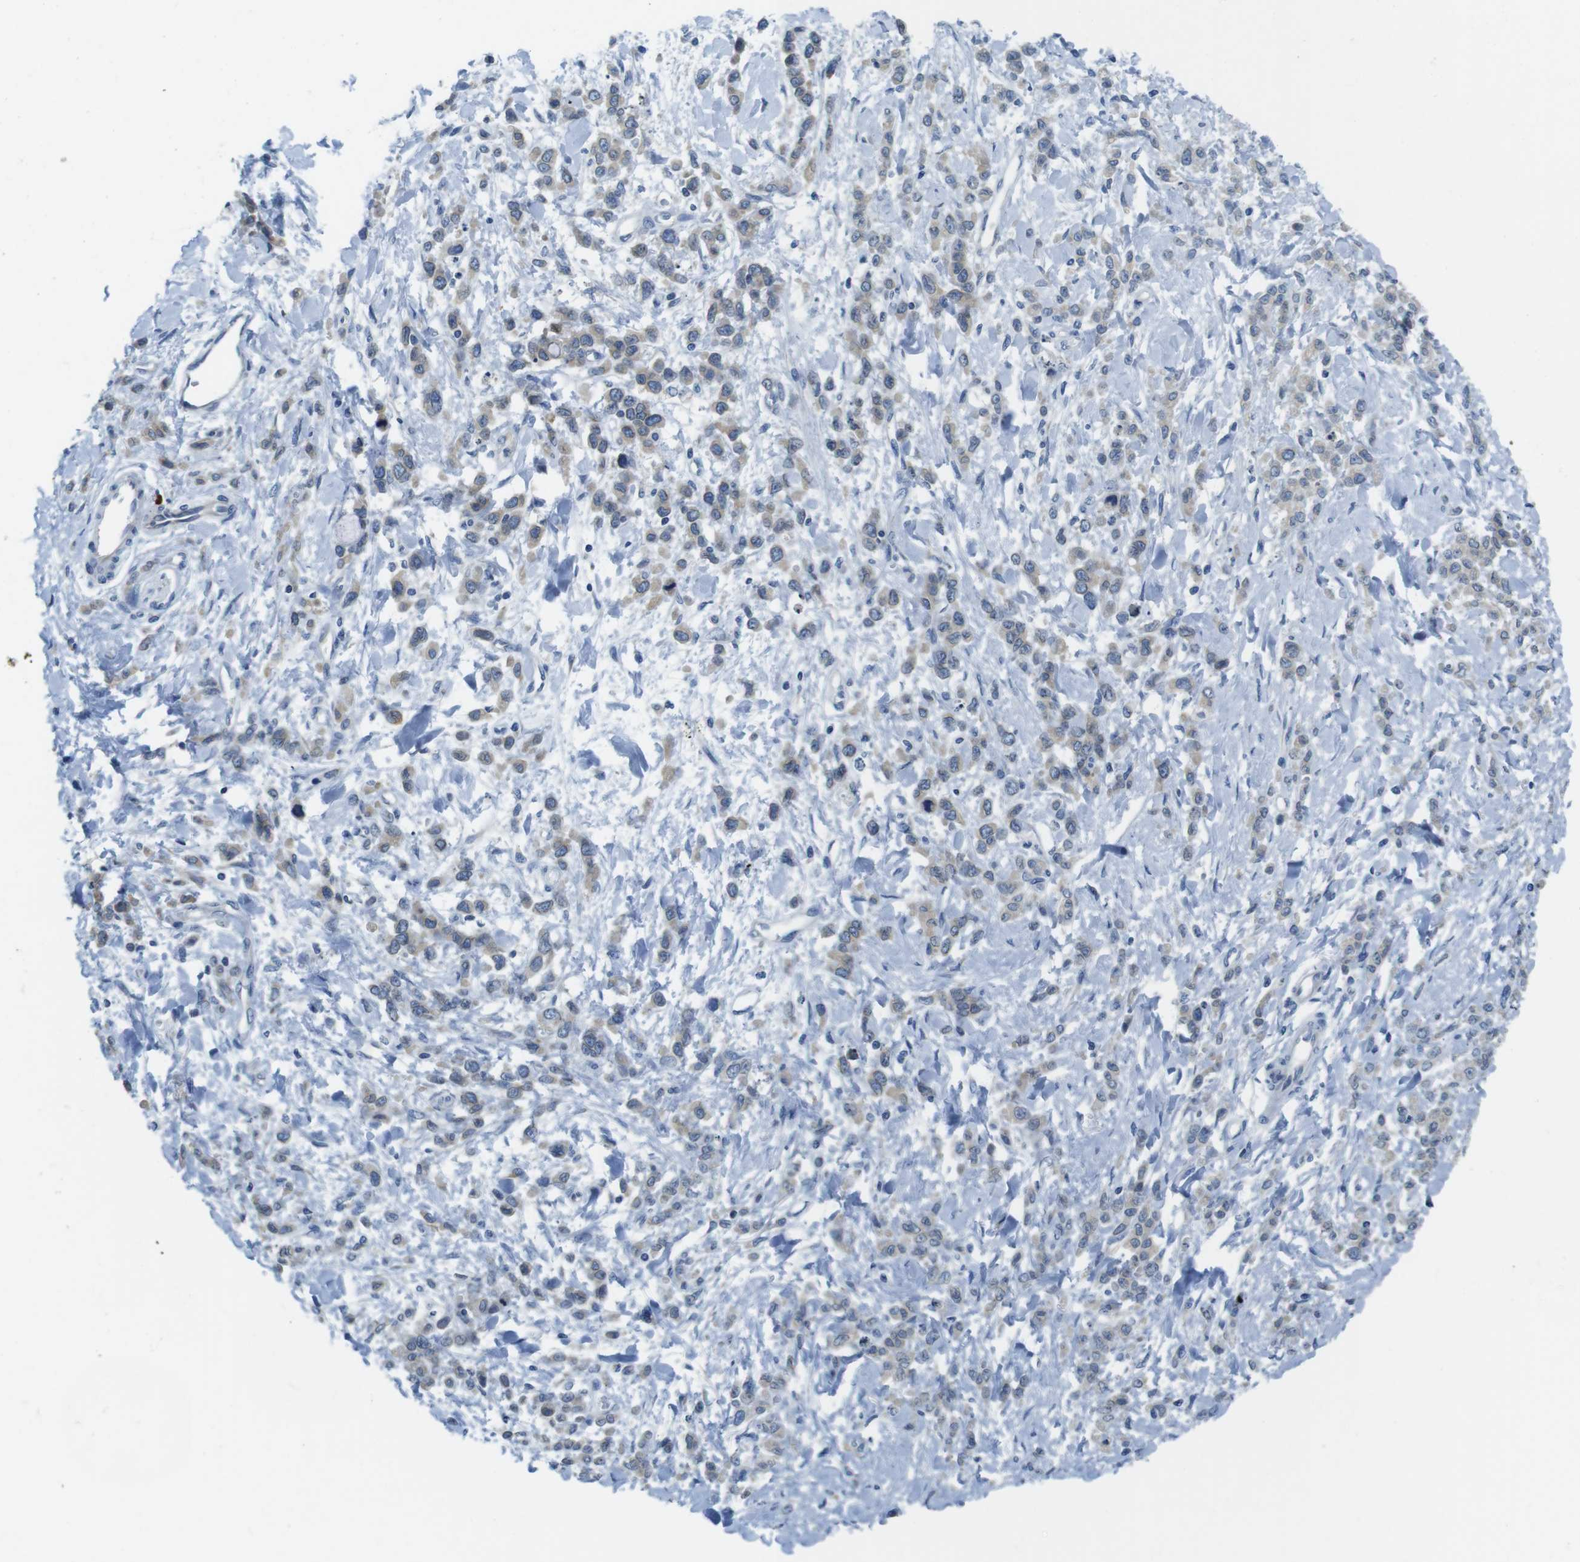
{"staining": {"intensity": "weak", "quantity": ">75%", "location": "cytoplasmic/membranous"}, "tissue": "stomach cancer", "cell_type": "Tumor cells", "image_type": "cancer", "snomed": [{"axis": "morphology", "description": "Normal tissue, NOS"}, {"axis": "morphology", "description": "Adenocarcinoma, NOS"}, {"axis": "topography", "description": "Stomach"}], "caption": "Immunohistochemistry of human stomach cancer exhibits low levels of weak cytoplasmic/membranous staining in approximately >75% of tumor cells.", "gene": "CLPTM1L", "patient": {"sex": "male", "age": 82}}